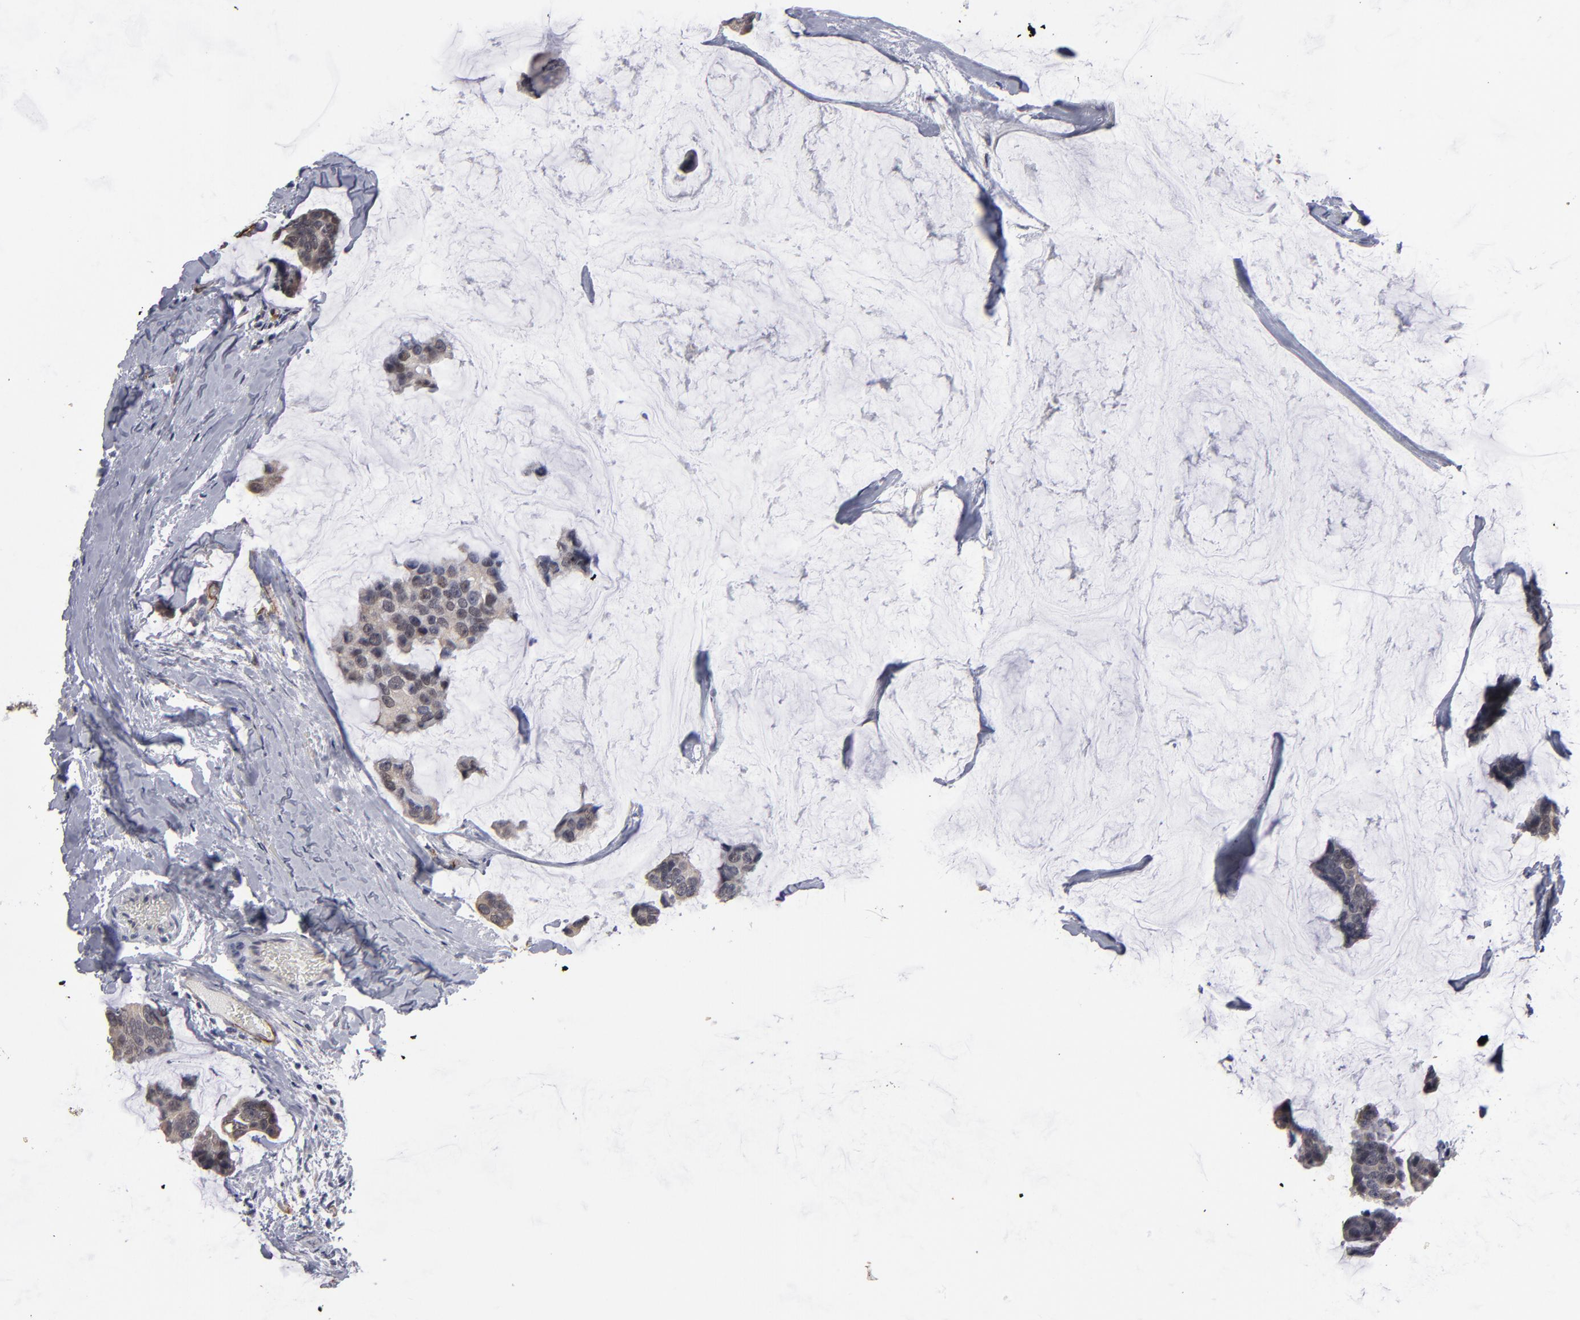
{"staining": {"intensity": "weak", "quantity": ">75%", "location": "cytoplasmic/membranous,nuclear"}, "tissue": "breast cancer", "cell_type": "Tumor cells", "image_type": "cancer", "snomed": [{"axis": "morphology", "description": "Normal tissue, NOS"}, {"axis": "morphology", "description": "Duct carcinoma"}, {"axis": "topography", "description": "Breast"}], "caption": "Breast cancer was stained to show a protein in brown. There is low levels of weak cytoplasmic/membranous and nuclear expression in about >75% of tumor cells.", "gene": "ZNF175", "patient": {"sex": "female", "age": 50}}